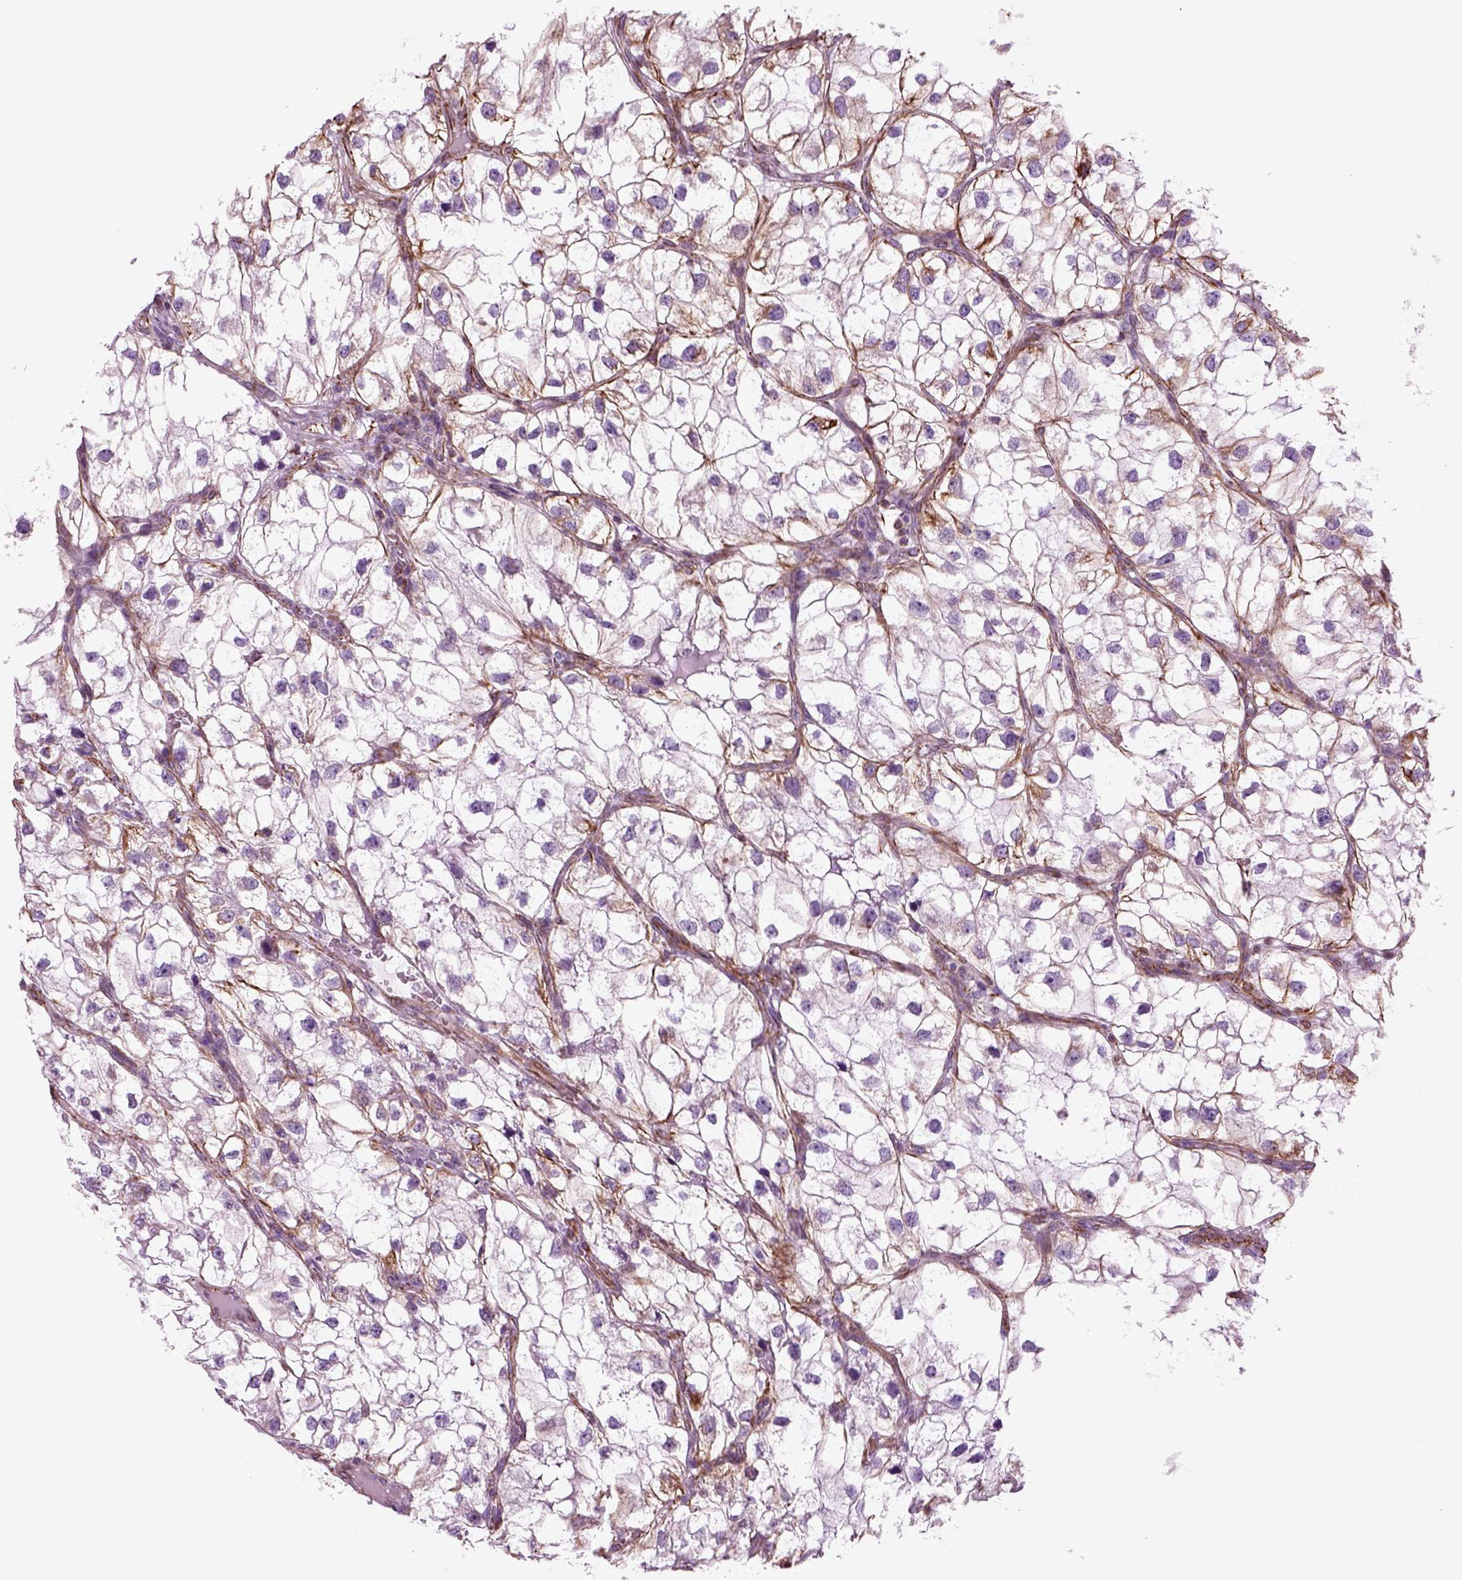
{"staining": {"intensity": "strong", "quantity": "<25%", "location": "cytoplasmic/membranous"}, "tissue": "renal cancer", "cell_type": "Tumor cells", "image_type": "cancer", "snomed": [{"axis": "morphology", "description": "Adenocarcinoma, NOS"}, {"axis": "topography", "description": "Kidney"}], "caption": "A brown stain shows strong cytoplasmic/membranous positivity of a protein in renal adenocarcinoma tumor cells.", "gene": "ACER3", "patient": {"sex": "male", "age": 59}}